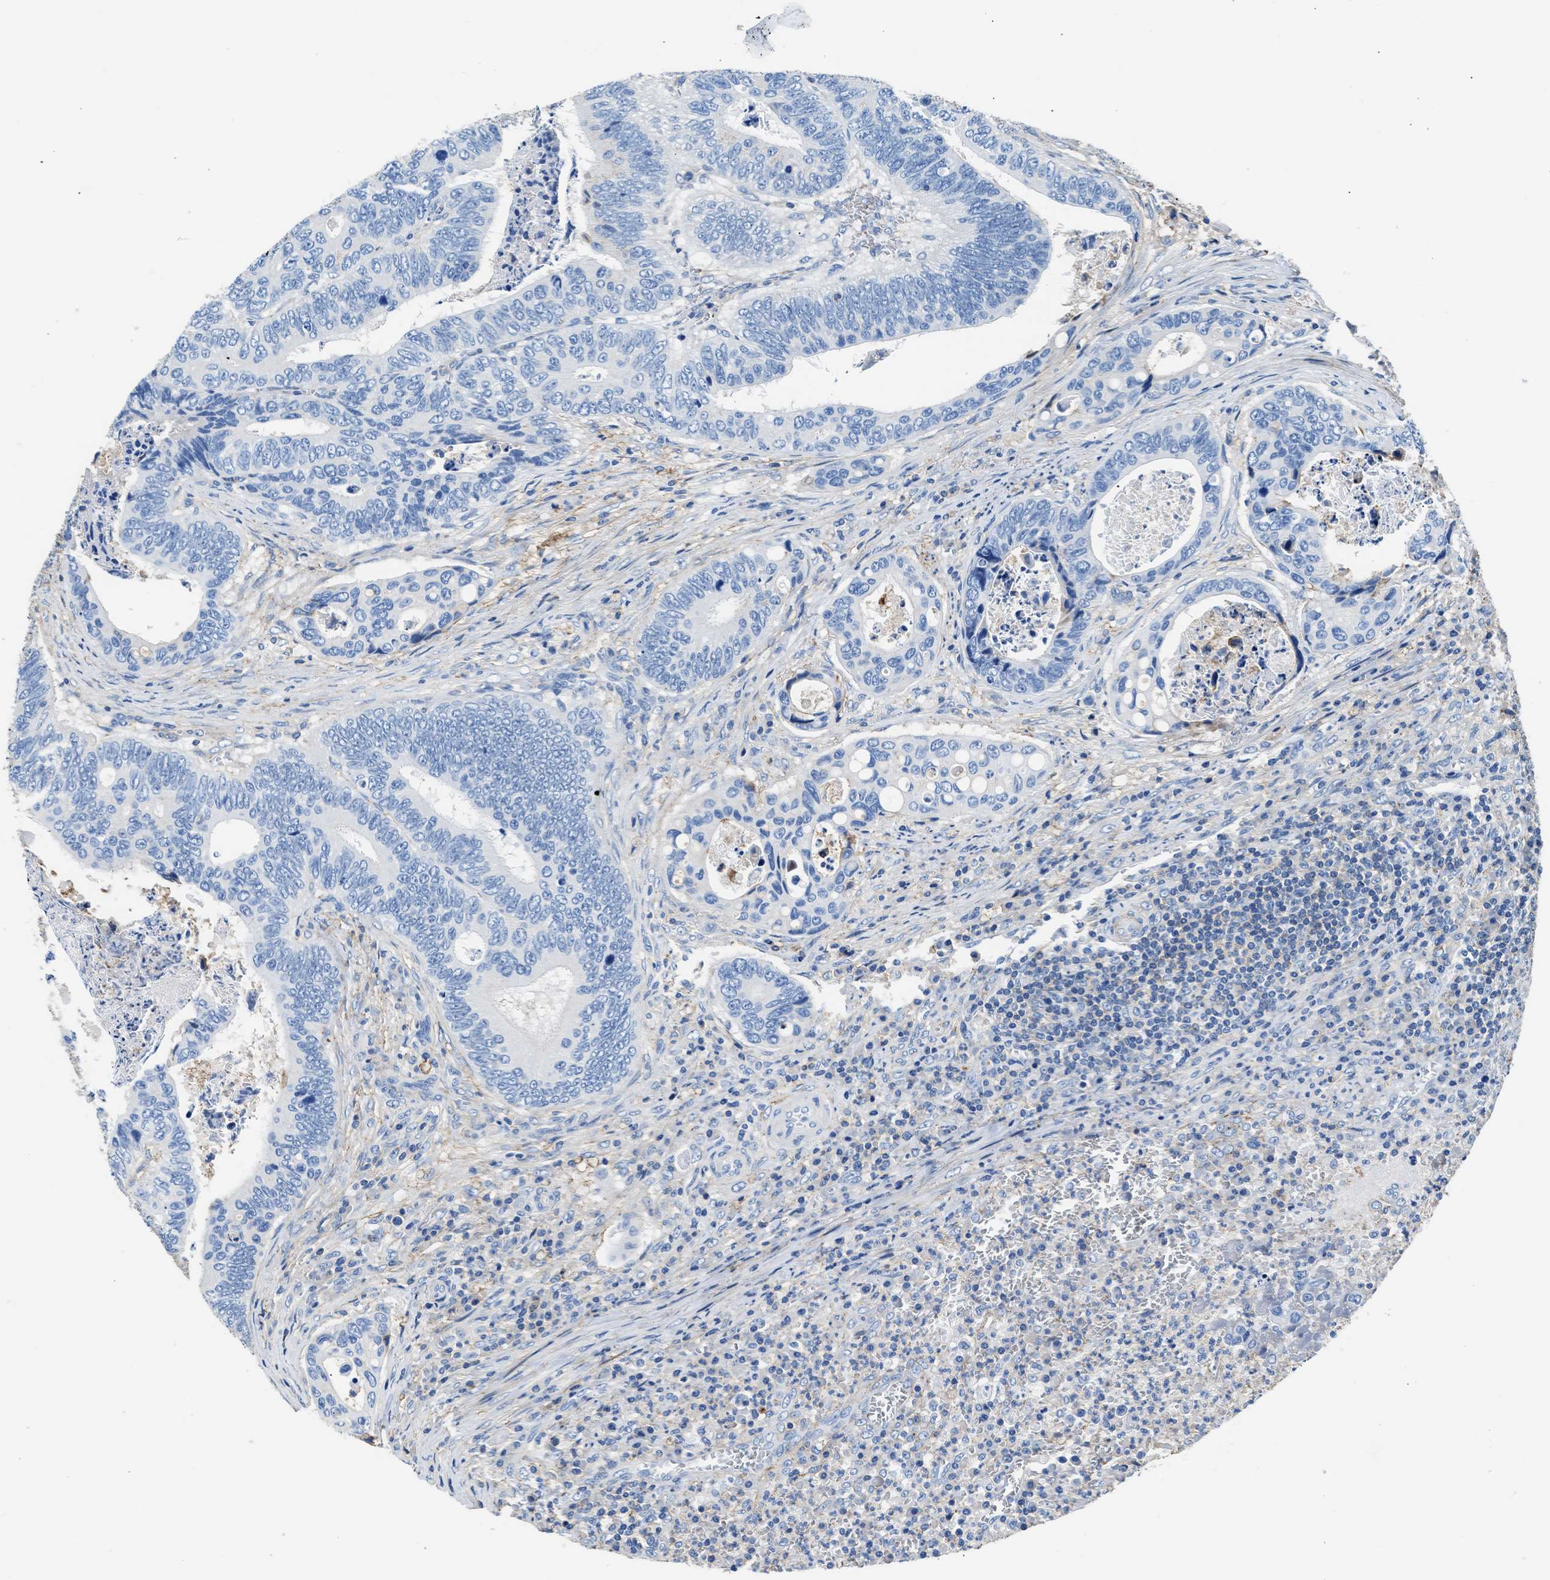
{"staining": {"intensity": "negative", "quantity": "none", "location": "none"}, "tissue": "colorectal cancer", "cell_type": "Tumor cells", "image_type": "cancer", "snomed": [{"axis": "morphology", "description": "Inflammation, NOS"}, {"axis": "morphology", "description": "Adenocarcinoma, NOS"}, {"axis": "topography", "description": "Colon"}], "caption": "Colorectal cancer (adenocarcinoma) stained for a protein using IHC displays no positivity tumor cells.", "gene": "KCNQ4", "patient": {"sex": "male", "age": 72}}